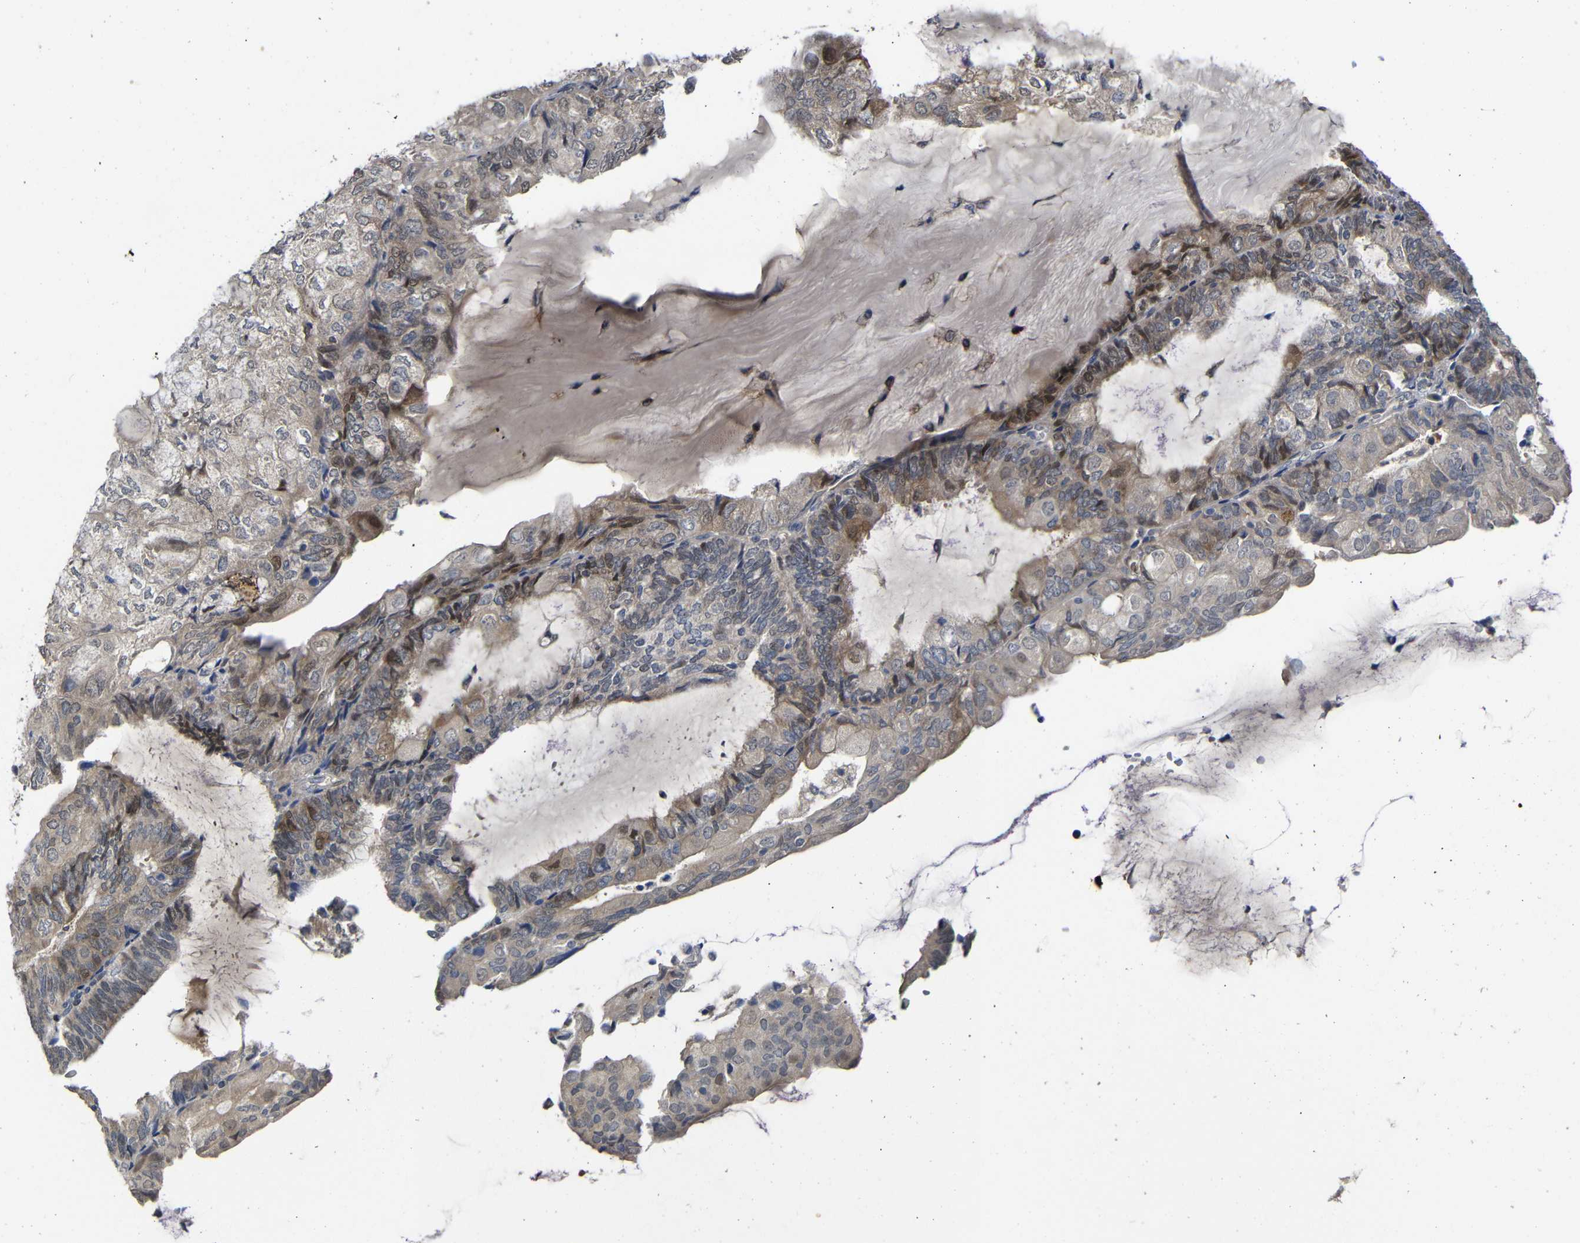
{"staining": {"intensity": "moderate", "quantity": "<25%", "location": "cytoplasmic/membranous"}, "tissue": "endometrial cancer", "cell_type": "Tumor cells", "image_type": "cancer", "snomed": [{"axis": "morphology", "description": "Adenocarcinoma, NOS"}, {"axis": "topography", "description": "Endometrium"}], "caption": "Moderate cytoplasmic/membranous expression is identified in about <25% of tumor cells in adenocarcinoma (endometrial).", "gene": "ATG12", "patient": {"sex": "female", "age": 81}}